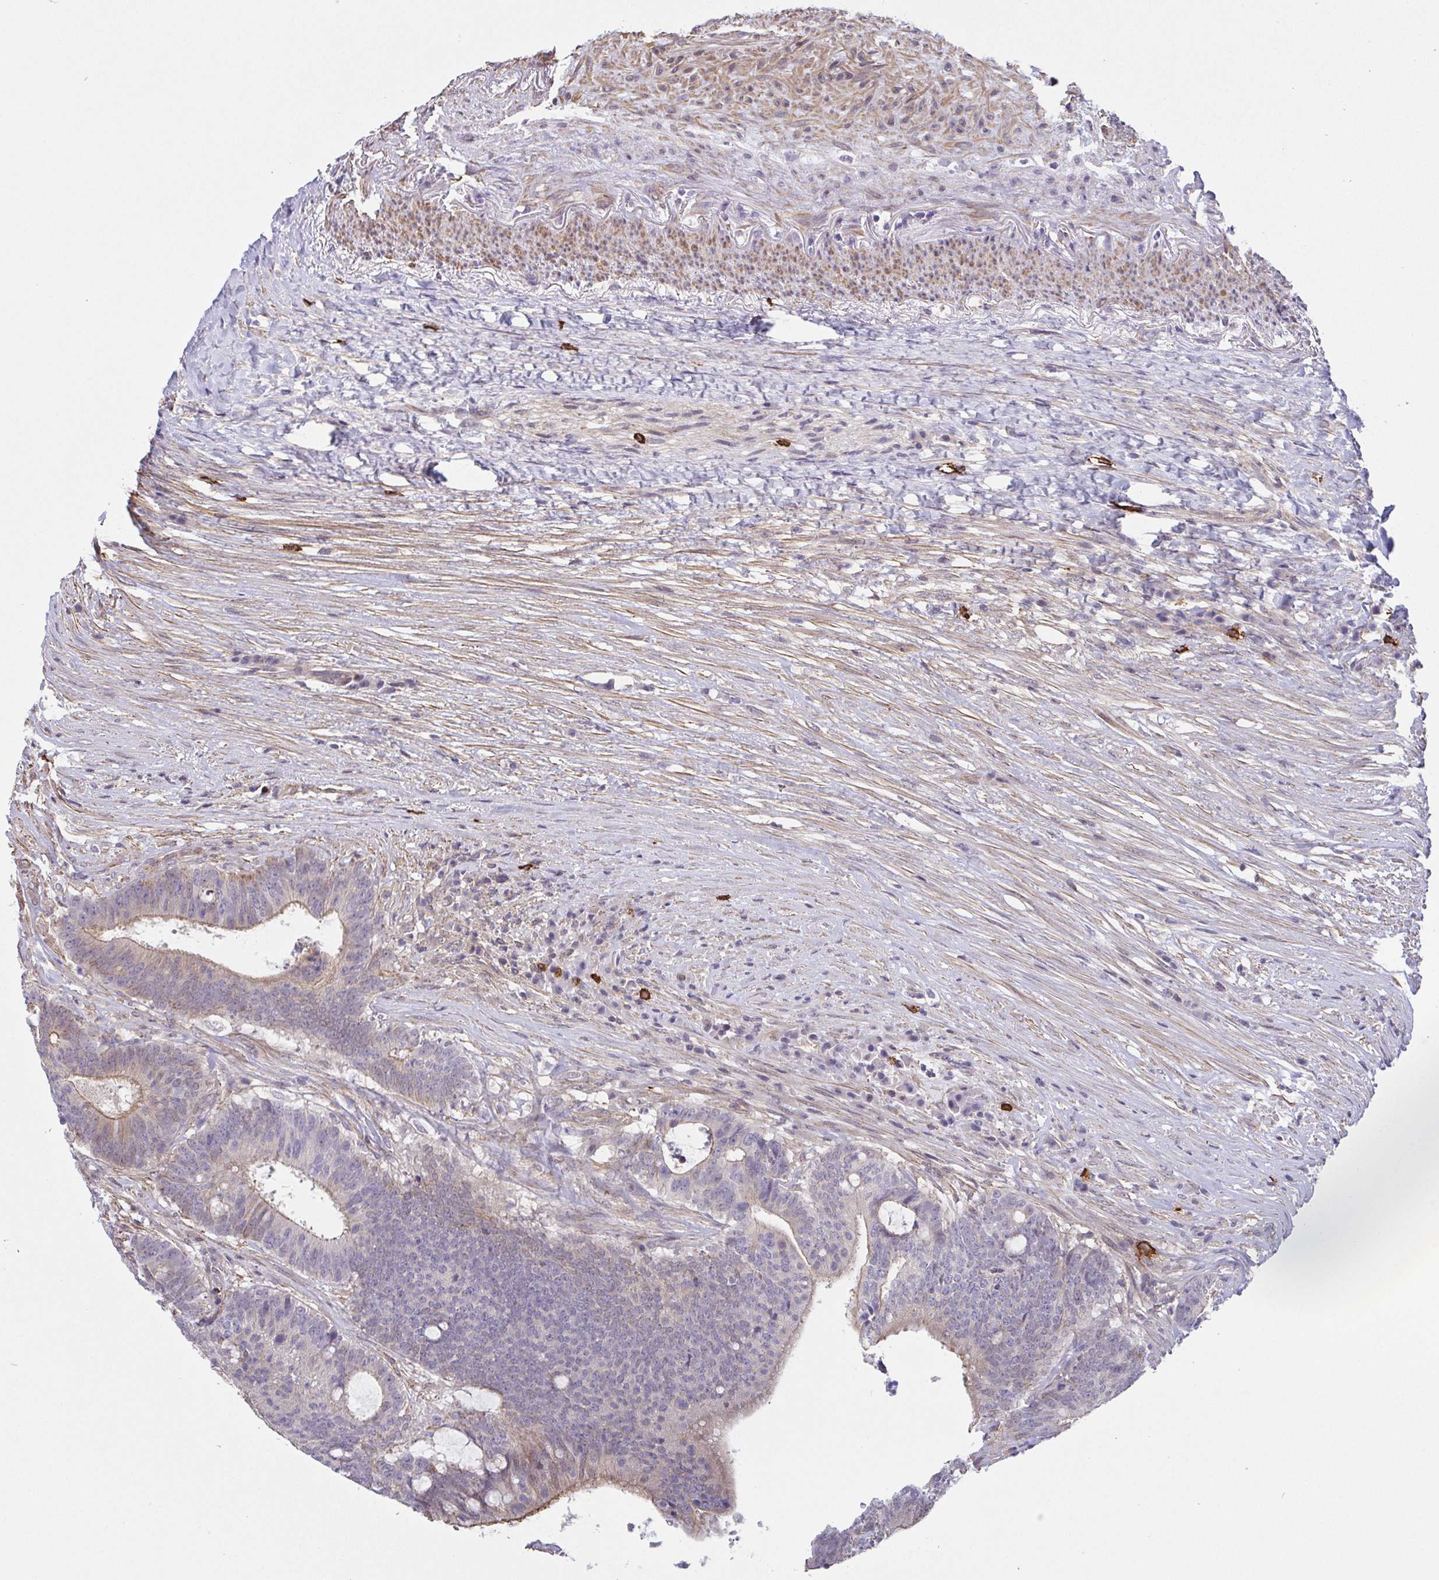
{"staining": {"intensity": "weak", "quantity": "<25%", "location": "cytoplasmic/membranous"}, "tissue": "colorectal cancer", "cell_type": "Tumor cells", "image_type": "cancer", "snomed": [{"axis": "morphology", "description": "Adenocarcinoma, NOS"}, {"axis": "topography", "description": "Colon"}], "caption": "A photomicrograph of colorectal adenocarcinoma stained for a protein demonstrates no brown staining in tumor cells.", "gene": "PREPL", "patient": {"sex": "female", "age": 43}}